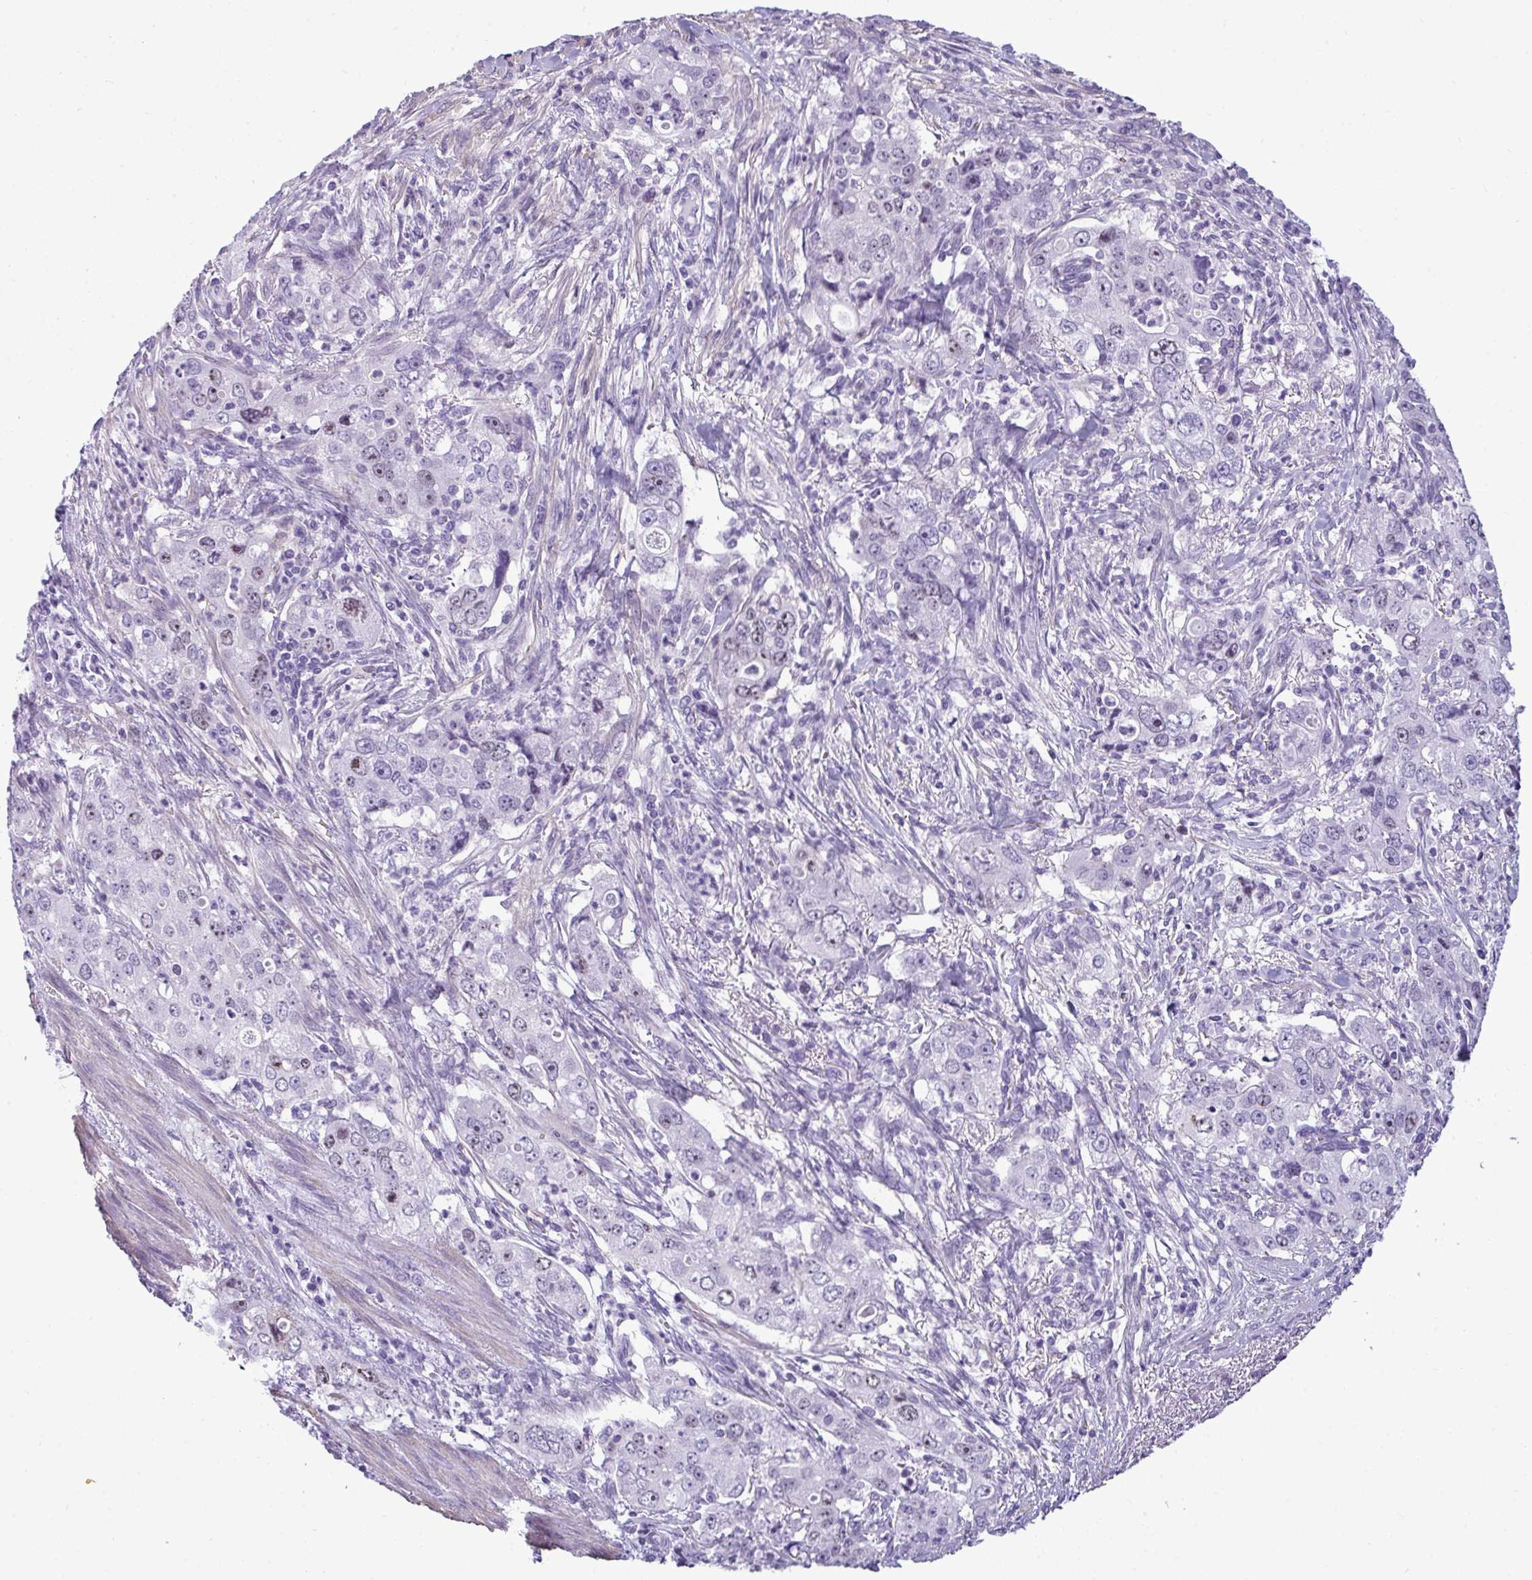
{"staining": {"intensity": "negative", "quantity": "none", "location": "none"}, "tissue": "stomach cancer", "cell_type": "Tumor cells", "image_type": "cancer", "snomed": [{"axis": "morphology", "description": "Adenocarcinoma, NOS"}, {"axis": "topography", "description": "Stomach, upper"}], "caption": "This image is of stomach adenocarcinoma stained with immunohistochemistry to label a protein in brown with the nuclei are counter-stained blue. There is no positivity in tumor cells.", "gene": "SUZ12", "patient": {"sex": "male", "age": 75}}